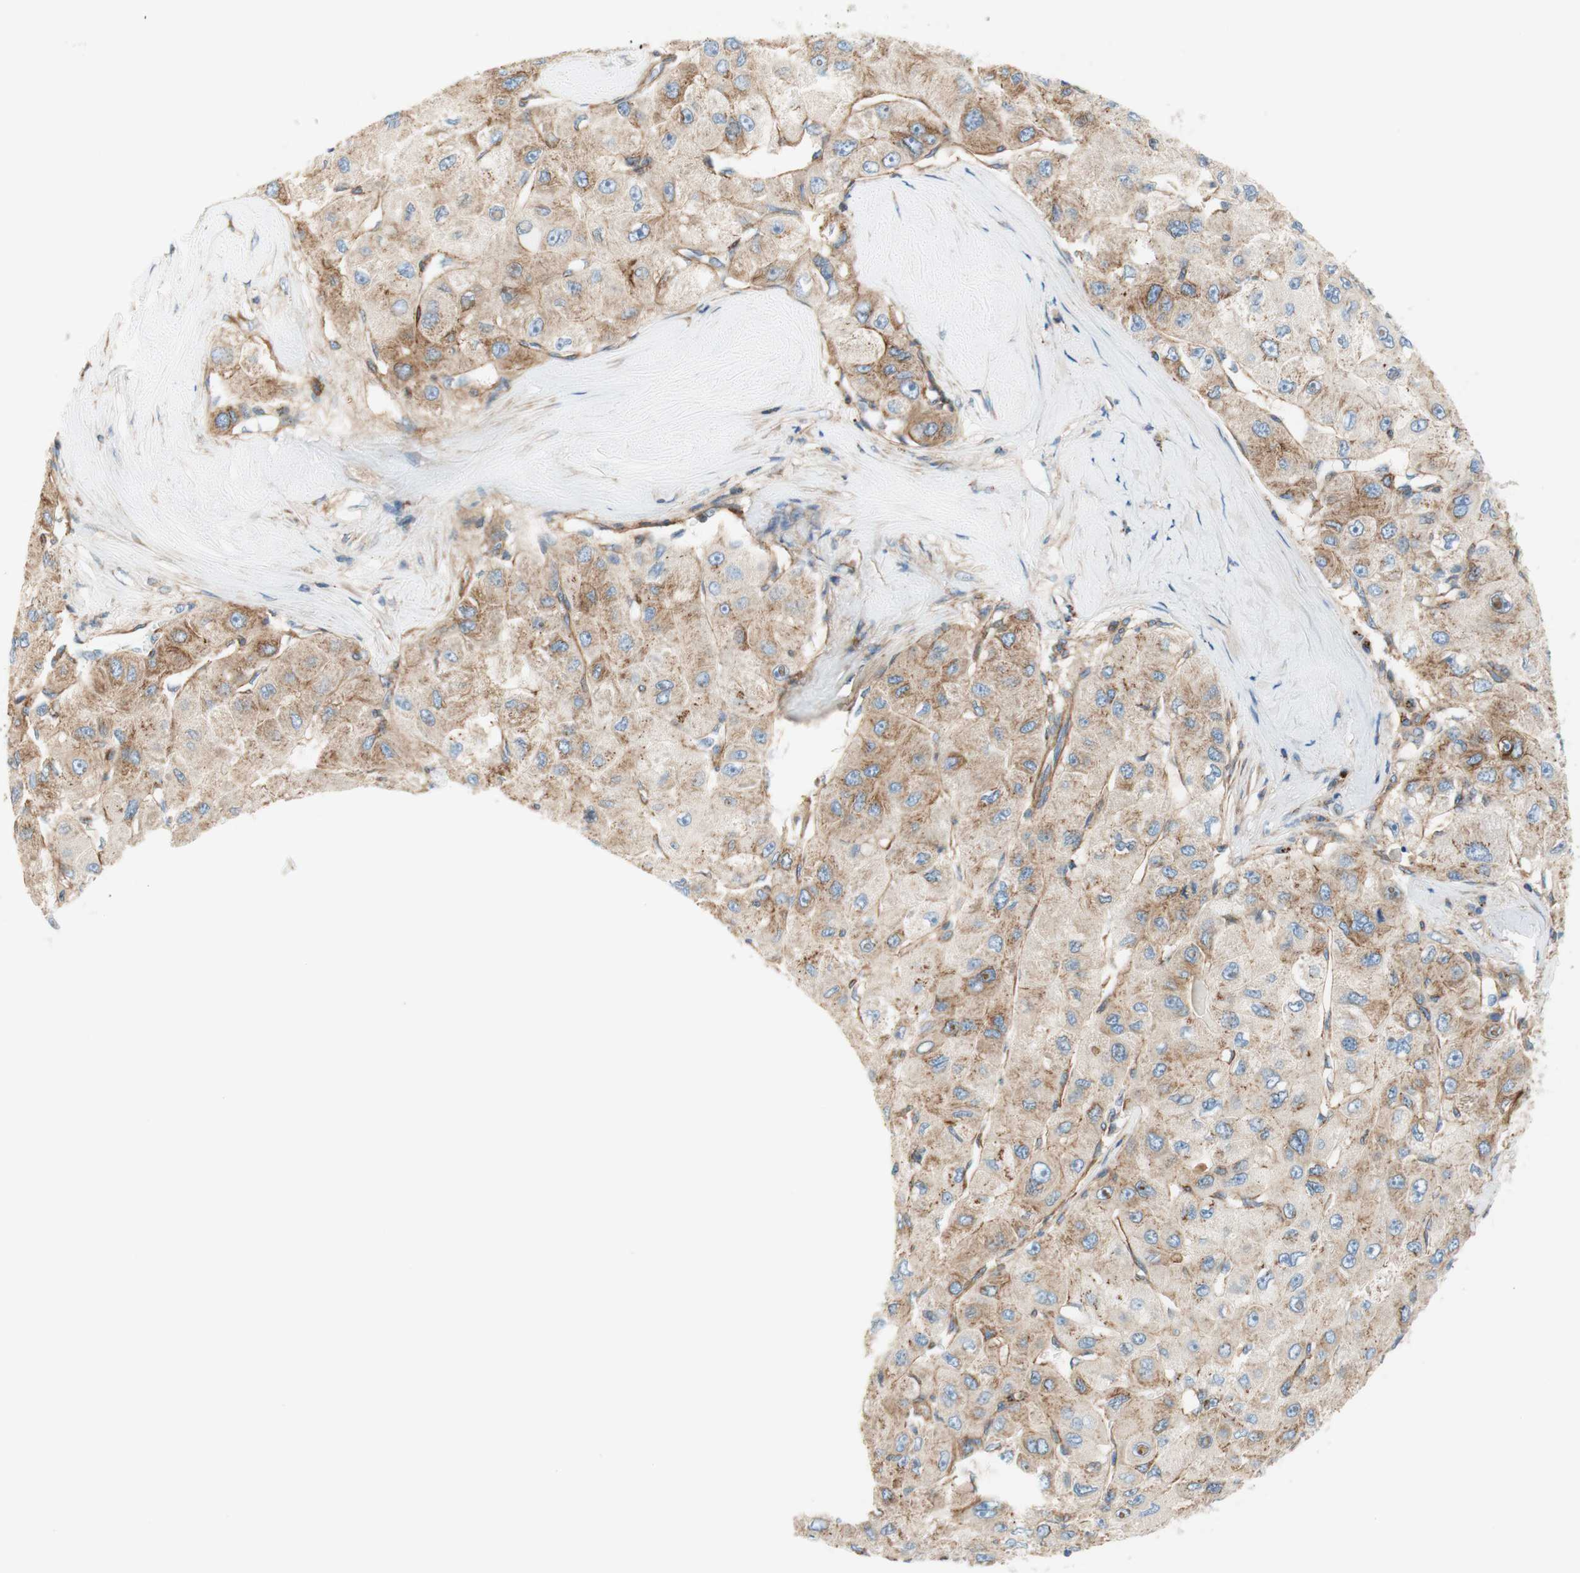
{"staining": {"intensity": "moderate", "quantity": "25%-75%", "location": "cytoplasmic/membranous"}, "tissue": "liver cancer", "cell_type": "Tumor cells", "image_type": "cancer", "snomed": [{"axis": "morphology", "description": "Carcinoma, Hepatocellular, NOS"}, {"axis": "topography", "description": "Liver"}], "caption": "Immunohistochemistry photomicrograph of liver hepatocellular carcinoma stained for a protein (brown), which shows medium levels of moderate cytoplasmic/membranous positivity in about 25%-75% of tumor cells.", "gene": "VPS26A", "patient": {"sex": "male", "age": 80}}